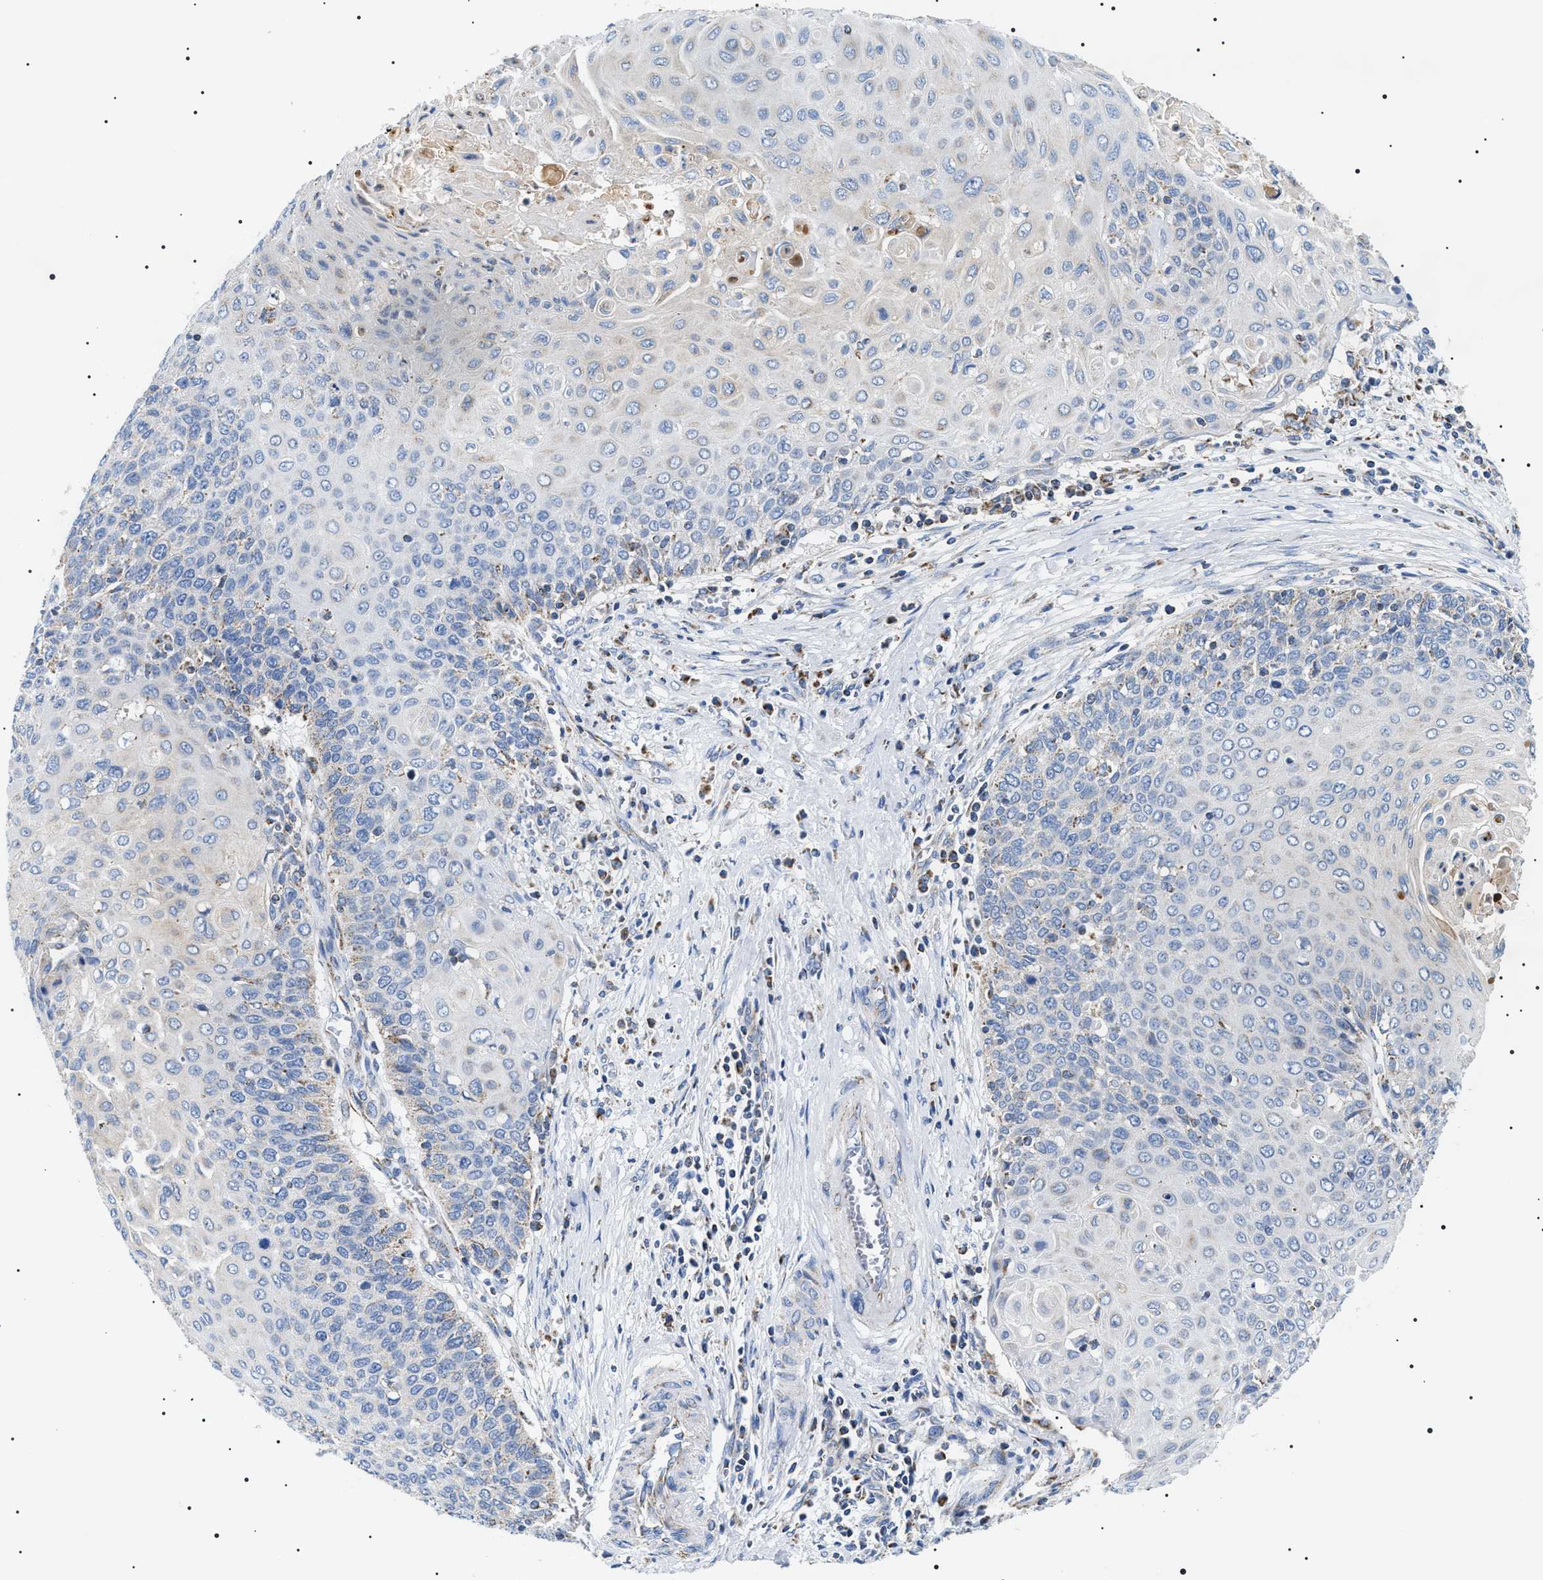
{"staining": {"intensity": "negative", "quantity": "none", "location": "none"}, "tissue": "cervical cancer", "cell_type": "Tumor cells", "image_type": "cancer", "snomed": [{"axis": "morphology", "description": "Squamous cell carcinoma, NOS"}, {"axis": "topography", "description": "Cervix"}], "caption": "A high-resolution micrograph shows IHC staining of cervical cancer (squamous cell carcinoma), which exhibits no significant expression in tumor cells.", "gene": "OXSM", "patient": {"sex": "female", "age": 39}}